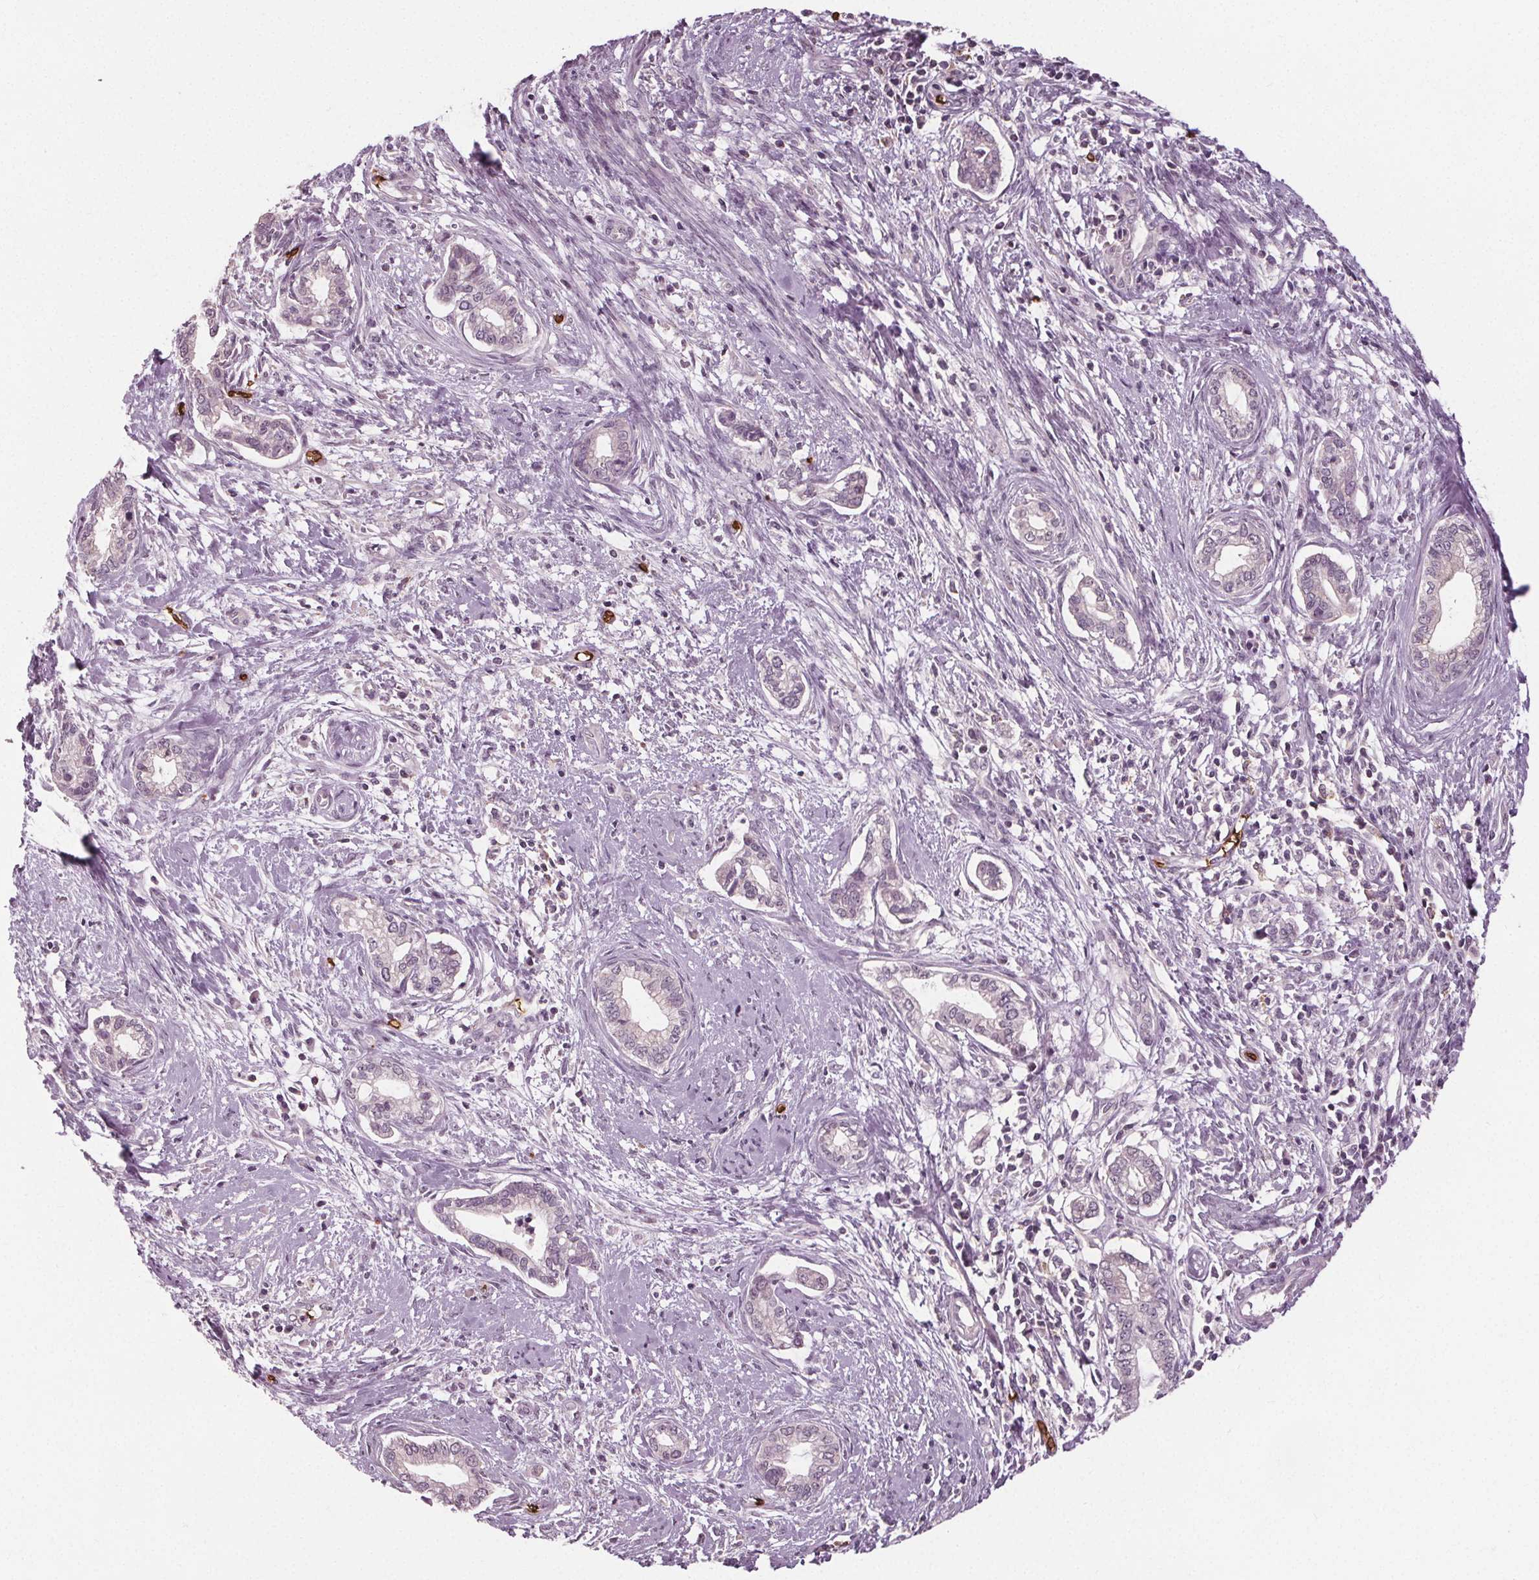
{"staining": {"intensity": "negative", "quantity": "none", "location": "none"}, "tissue": "cervical cancer", "cell_type": "Tumor cells", "image_type": "cancer", "snomed": [{"axis": "morphology", "description": "Adenocarcinoma, NOS"}, {"axis": "topography", "description": "Cervix"}], "caption": "The micrograph displays no staining of tumor cells in adenocarcinoma (cervical).", "gene": "SLC4A1", "patient": {"sex": "female", "age": 62}}